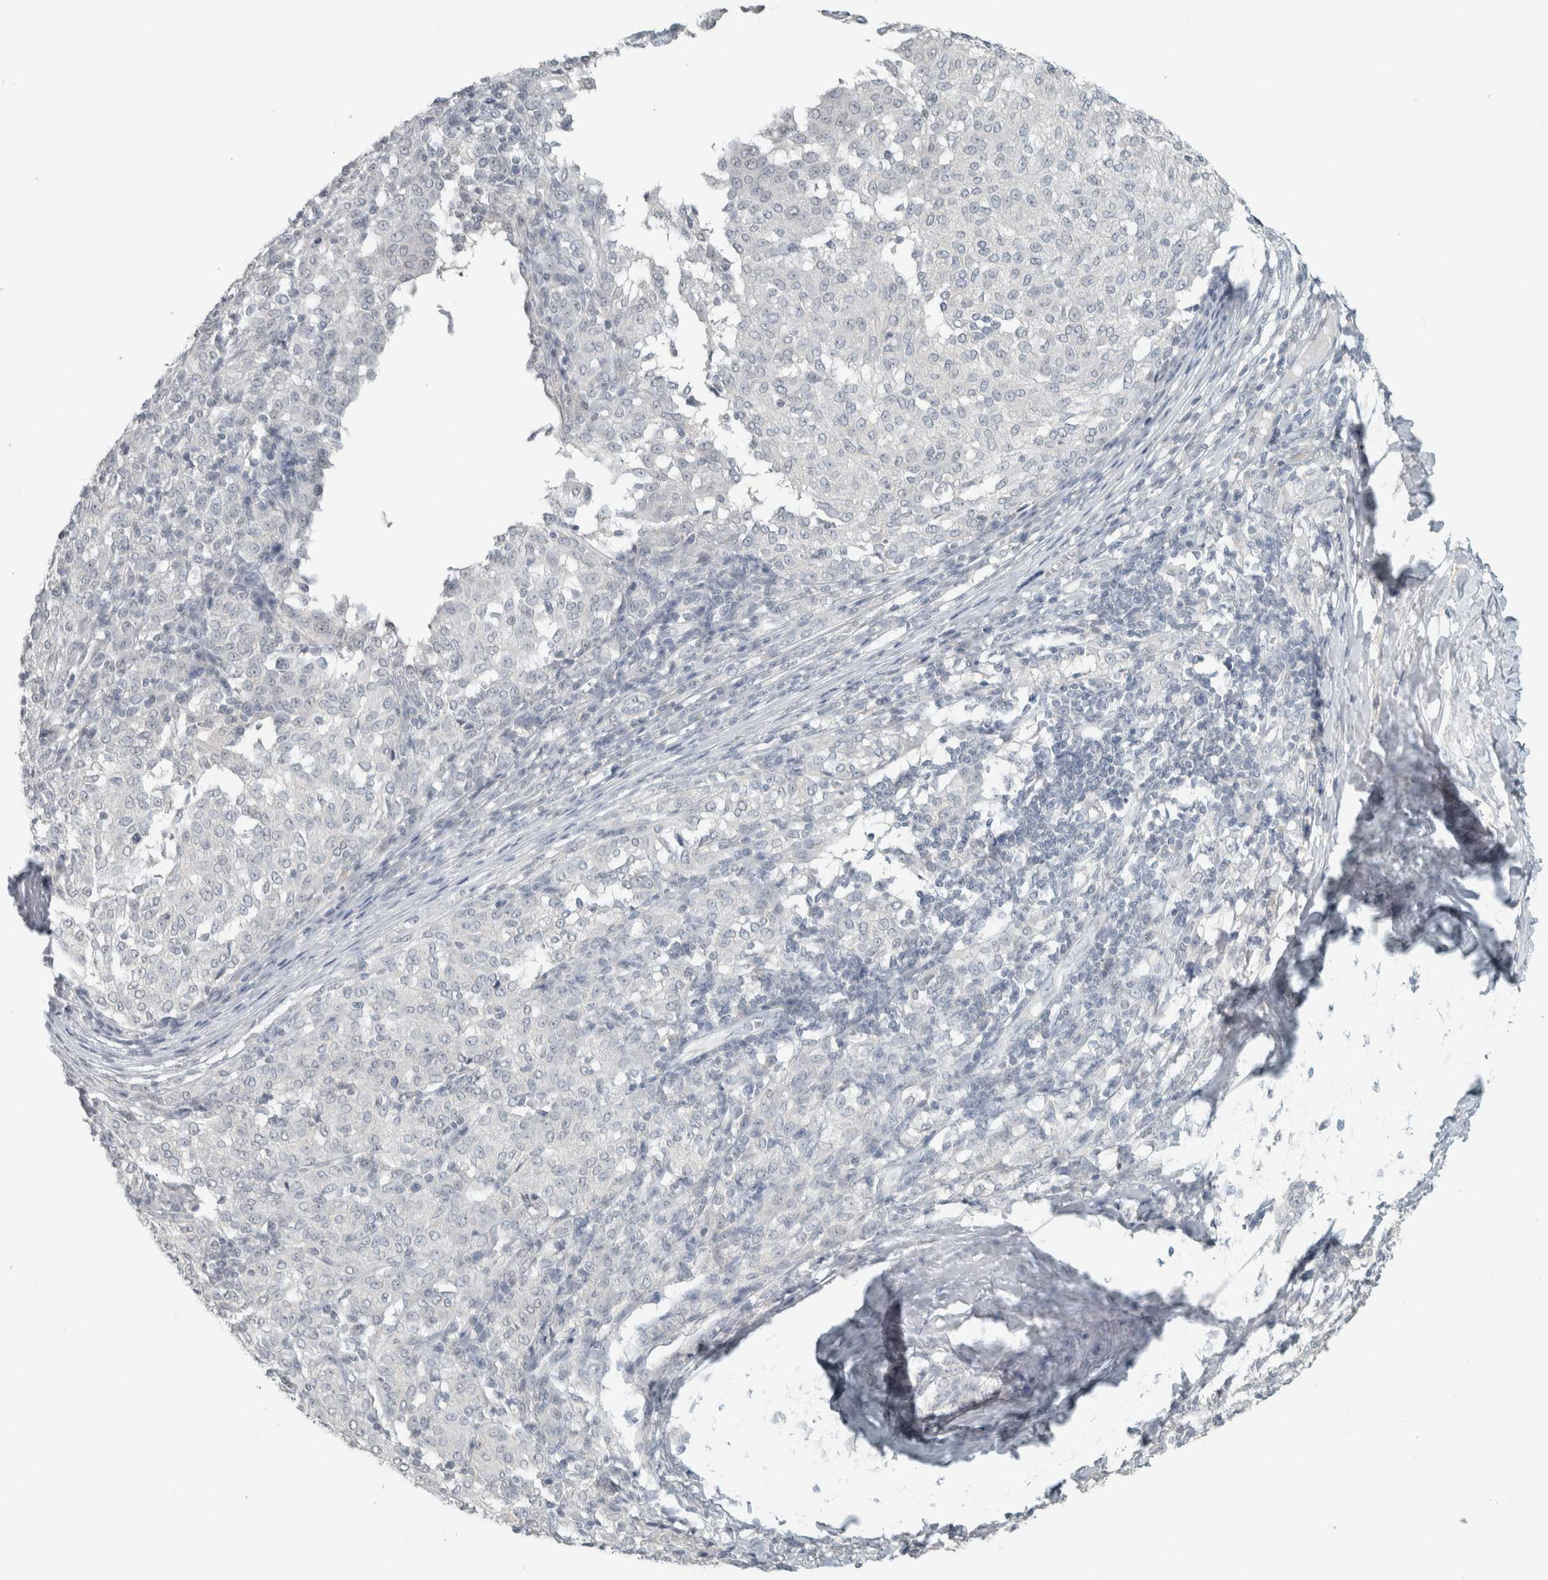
{"staining": {"intensity": "negative", "quantity": "none", "location": "none"}, "tissue": "melanoma", "cell_type": "Tumor cells", "image_type": "cancer", "snomed": [{"axis": "morphology", "description": "Malignant melanoma, NOS"}, {"axis": "topography", "description": "Skin"}], "caption": "High magnification brightfield microscopy of malignant melanoma stained with DAB (brown) and counterstained with hematoxylin (blue): tumor cells show no significant staining. (Stains: DAB (3,3'-diaminobenzidine) IHC with hematoxylin counter stain, Microscopy: brightfield microscopy at high magnification).", "gene": "TRIT1", "patient": {"sex": "female", "age": 72}}